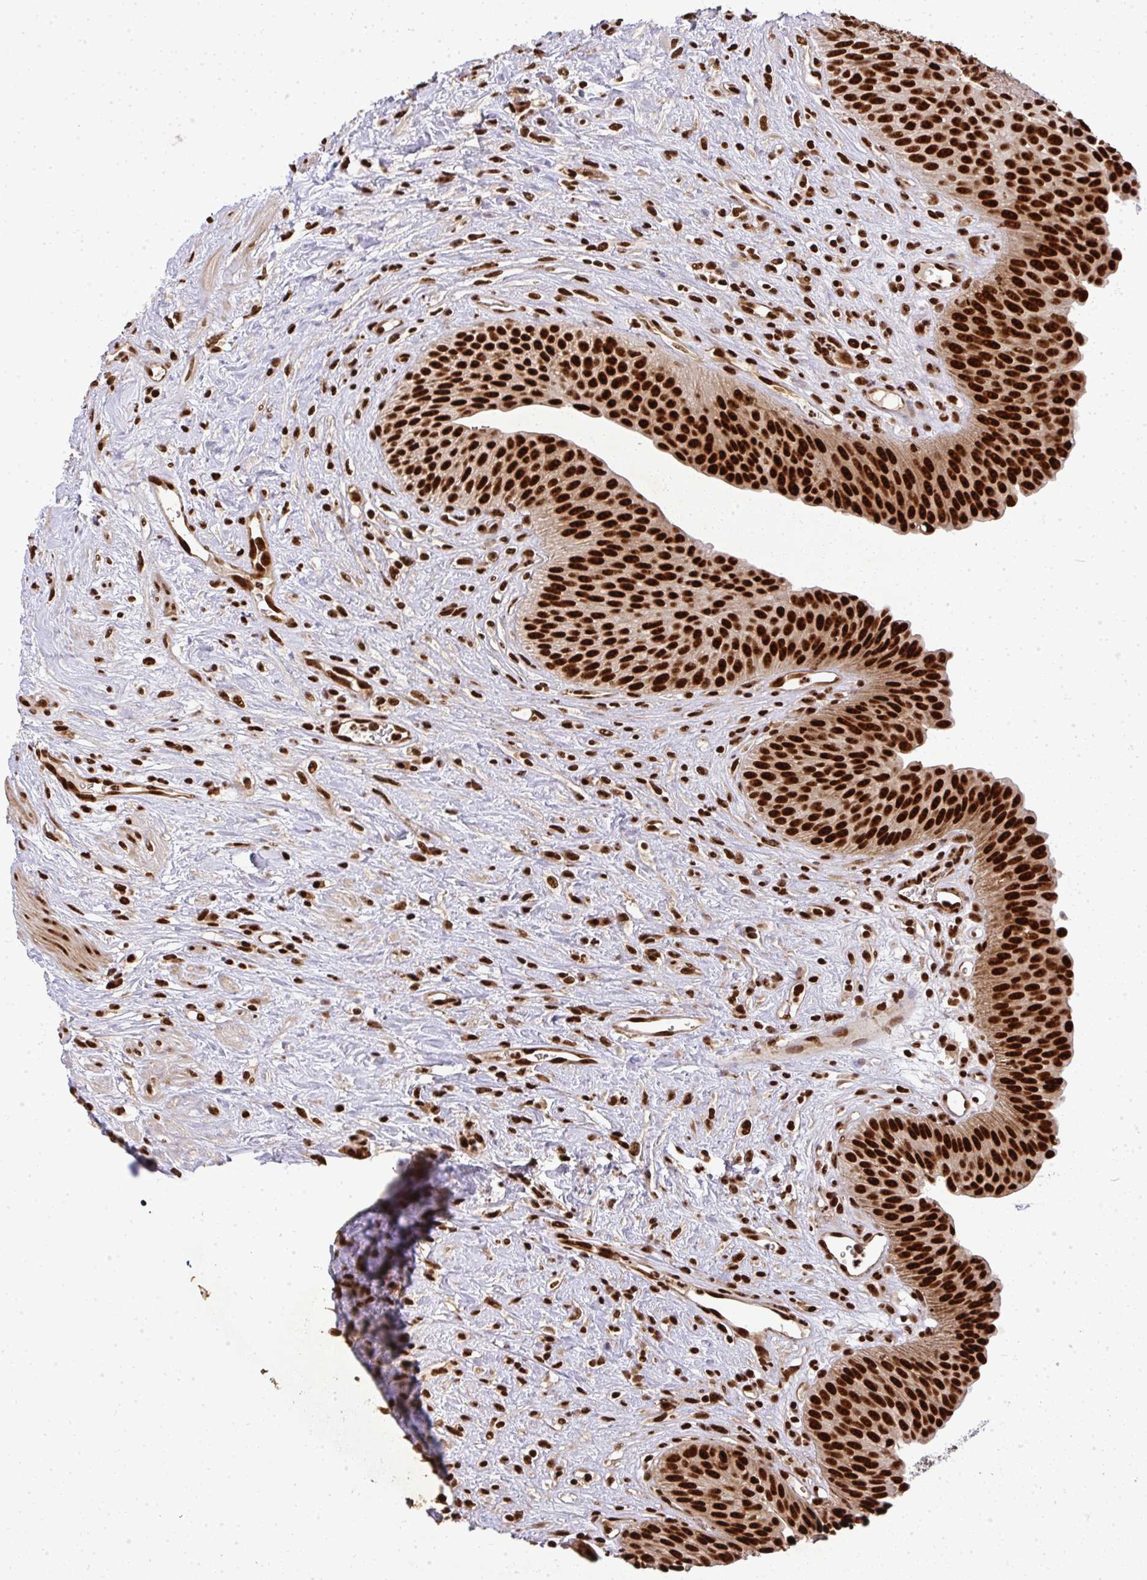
{"staining": {"intensity": "strong", "quantity": ">75%", "location": "nuclear"}, "tissue": "urinary bladder", "cell_type": "Urothelial cells", "image_type": "normal", "snomed": [{"axis": "morphology", "description": "Normal tissue, NOS"}, {"axis": "topography", "description": "Urinary bladder"}], "caption": "Urothelial cells show high levels of strong nuclear expression in about >75% of cells in unremarkable urinary bladder. (Brightfield microscopy of DAB IHC at high magnification).", "gene": "U2AF1L4", "patient": {"sex": "female", "age": 56}}